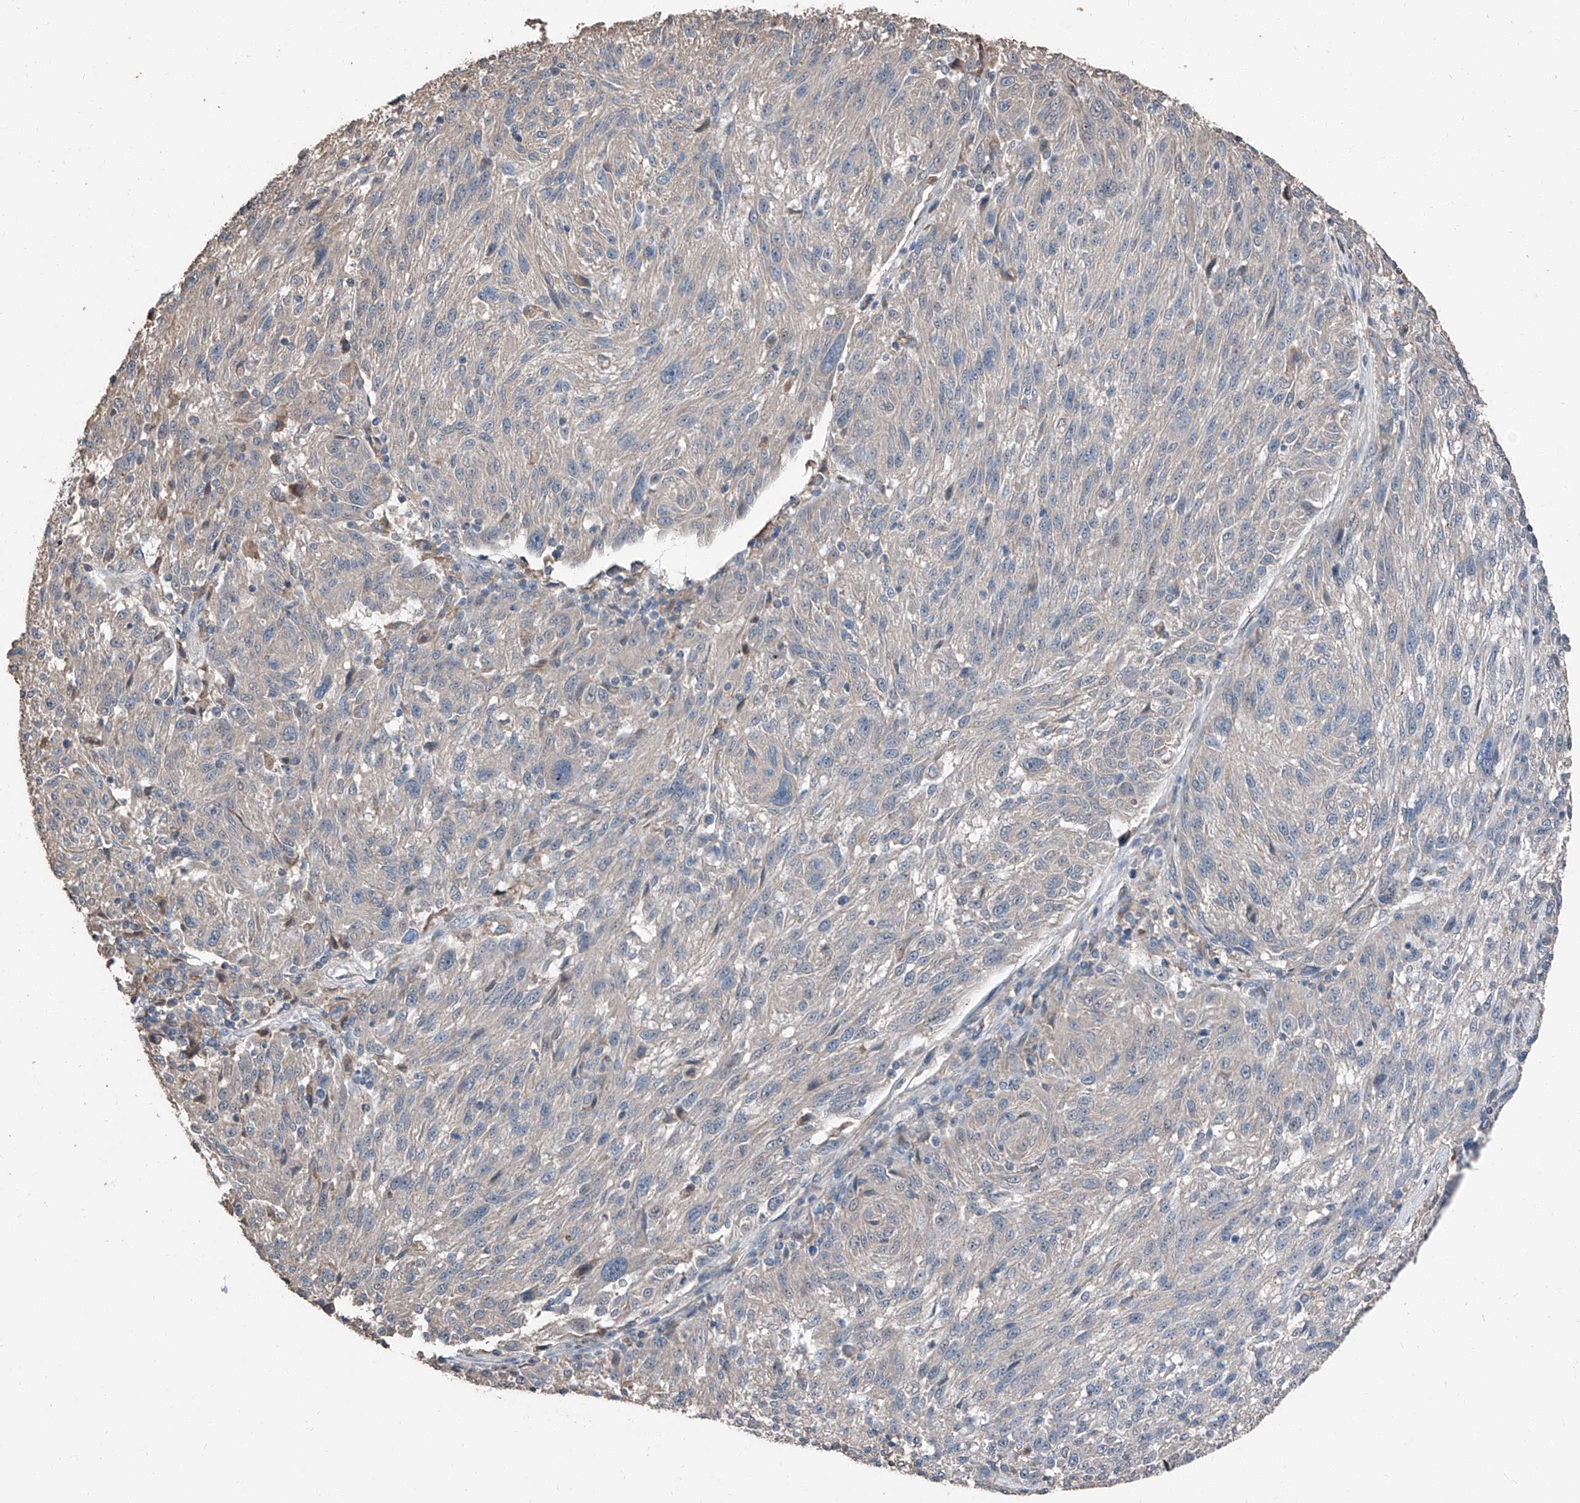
{"staining": {"intensity": "negative", "quantity": "none", "location": "none"}, "tissue": "melanoma", "cell_type": "Tumor cells", "image_type": "cancer", "snomed": [{"axis": "morphology", "description": "Malignant melanoma, NOS"}, {"axis": "topography", "description": "Skin"}], "caption": "Image shows no significant protein expression in tumor cells of melanoma. Brightfield microscopy of immunohistochemistry stained with DAB (brown) and hematoxylin (blue), captured at high magnification.", "gene": "MAMLD1", "patient": {"sex": "male", "age": 53}}